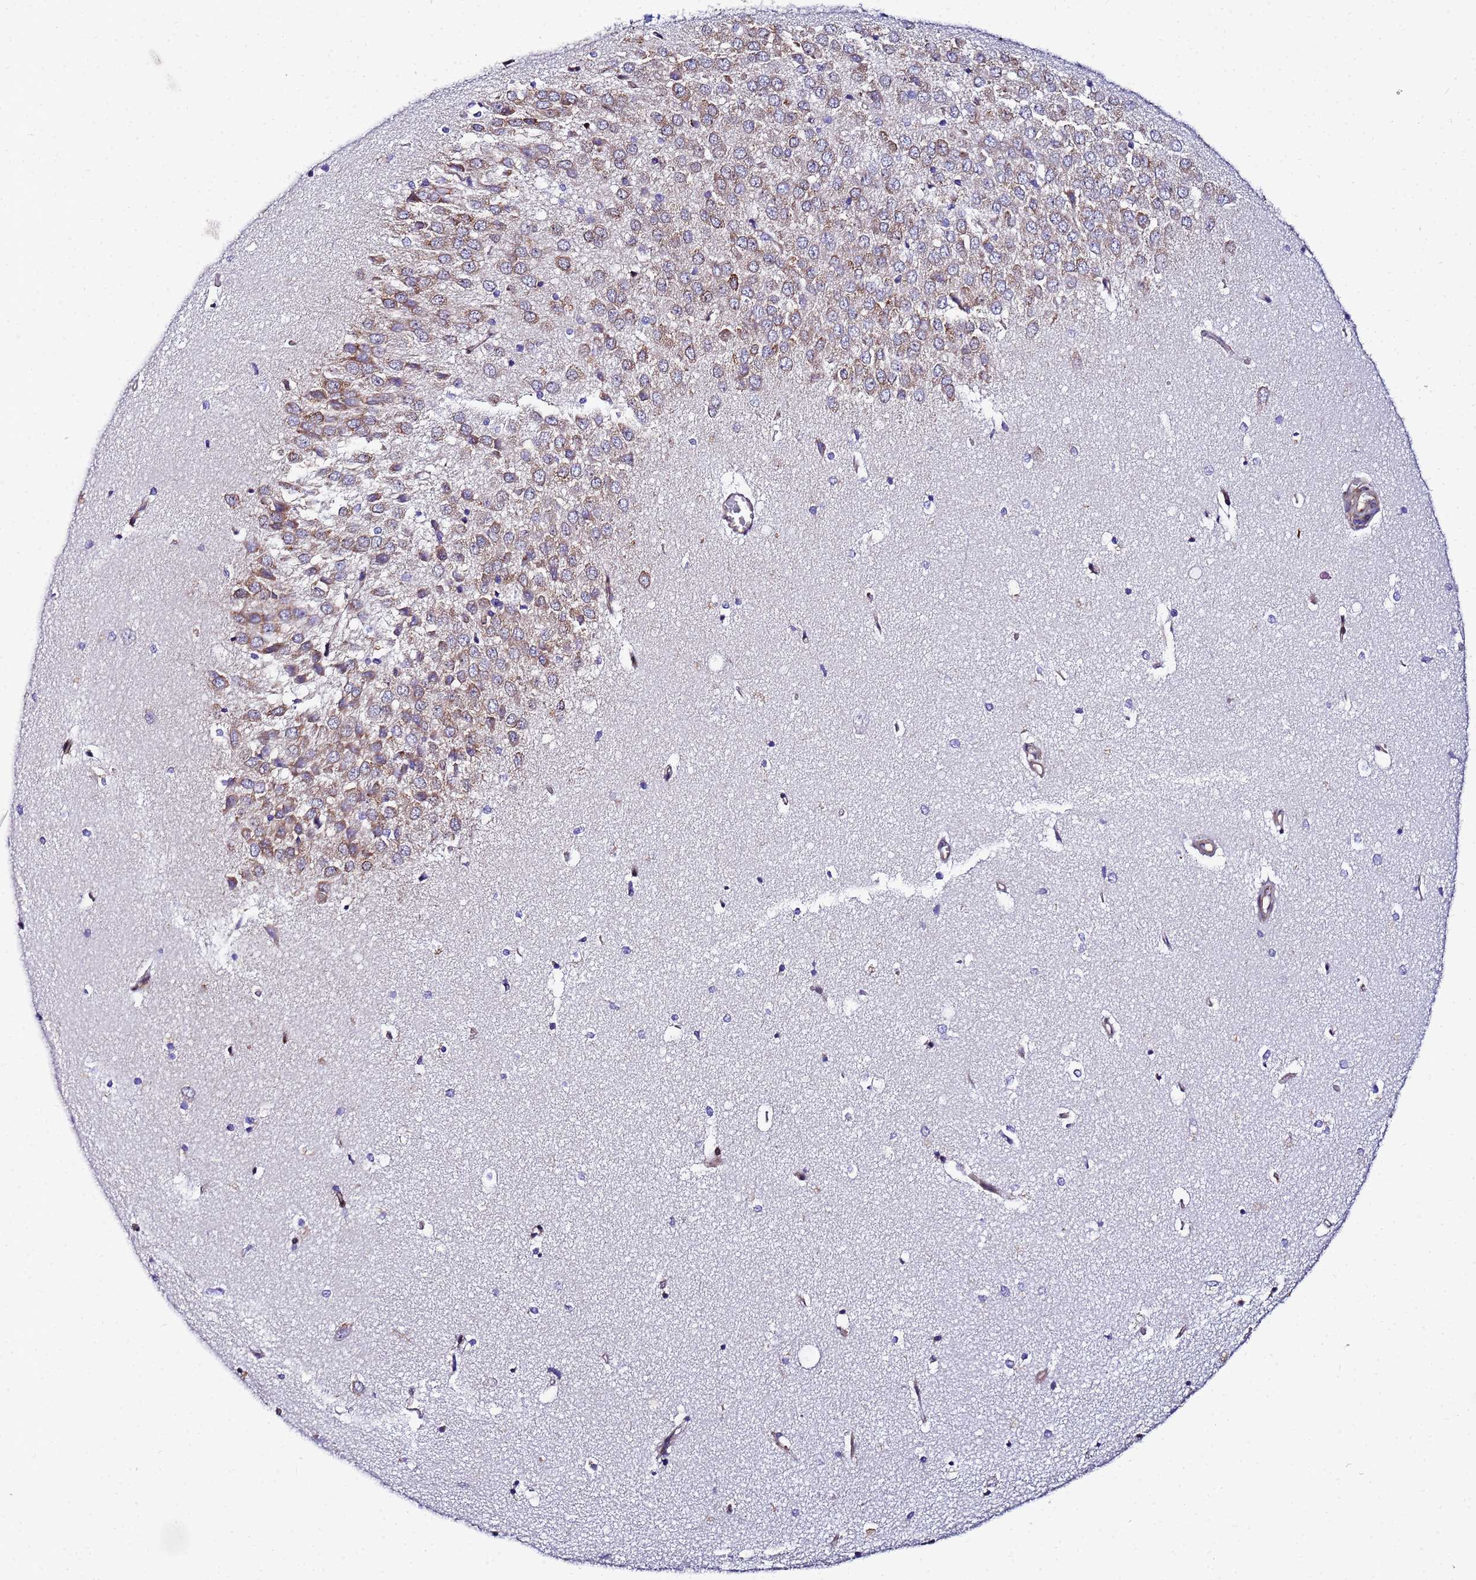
{"staining": {"intensity": "negative", "quantity": "none", "location": "none"}, "tissue": "hippocampus", "cell_type": "Glial cells", "image_type": "normal", "snomed": [{"axis": "morphology", "description": "Normal tissue, NOS"}, {"axis": "topography", "description": "Hippocampus"}], "caption": "The immunohistochemistry image has no significant expression in glial cells of hippocampus.", "gene": "POM121C", "patient": {"sex": "female", "age": 64}}